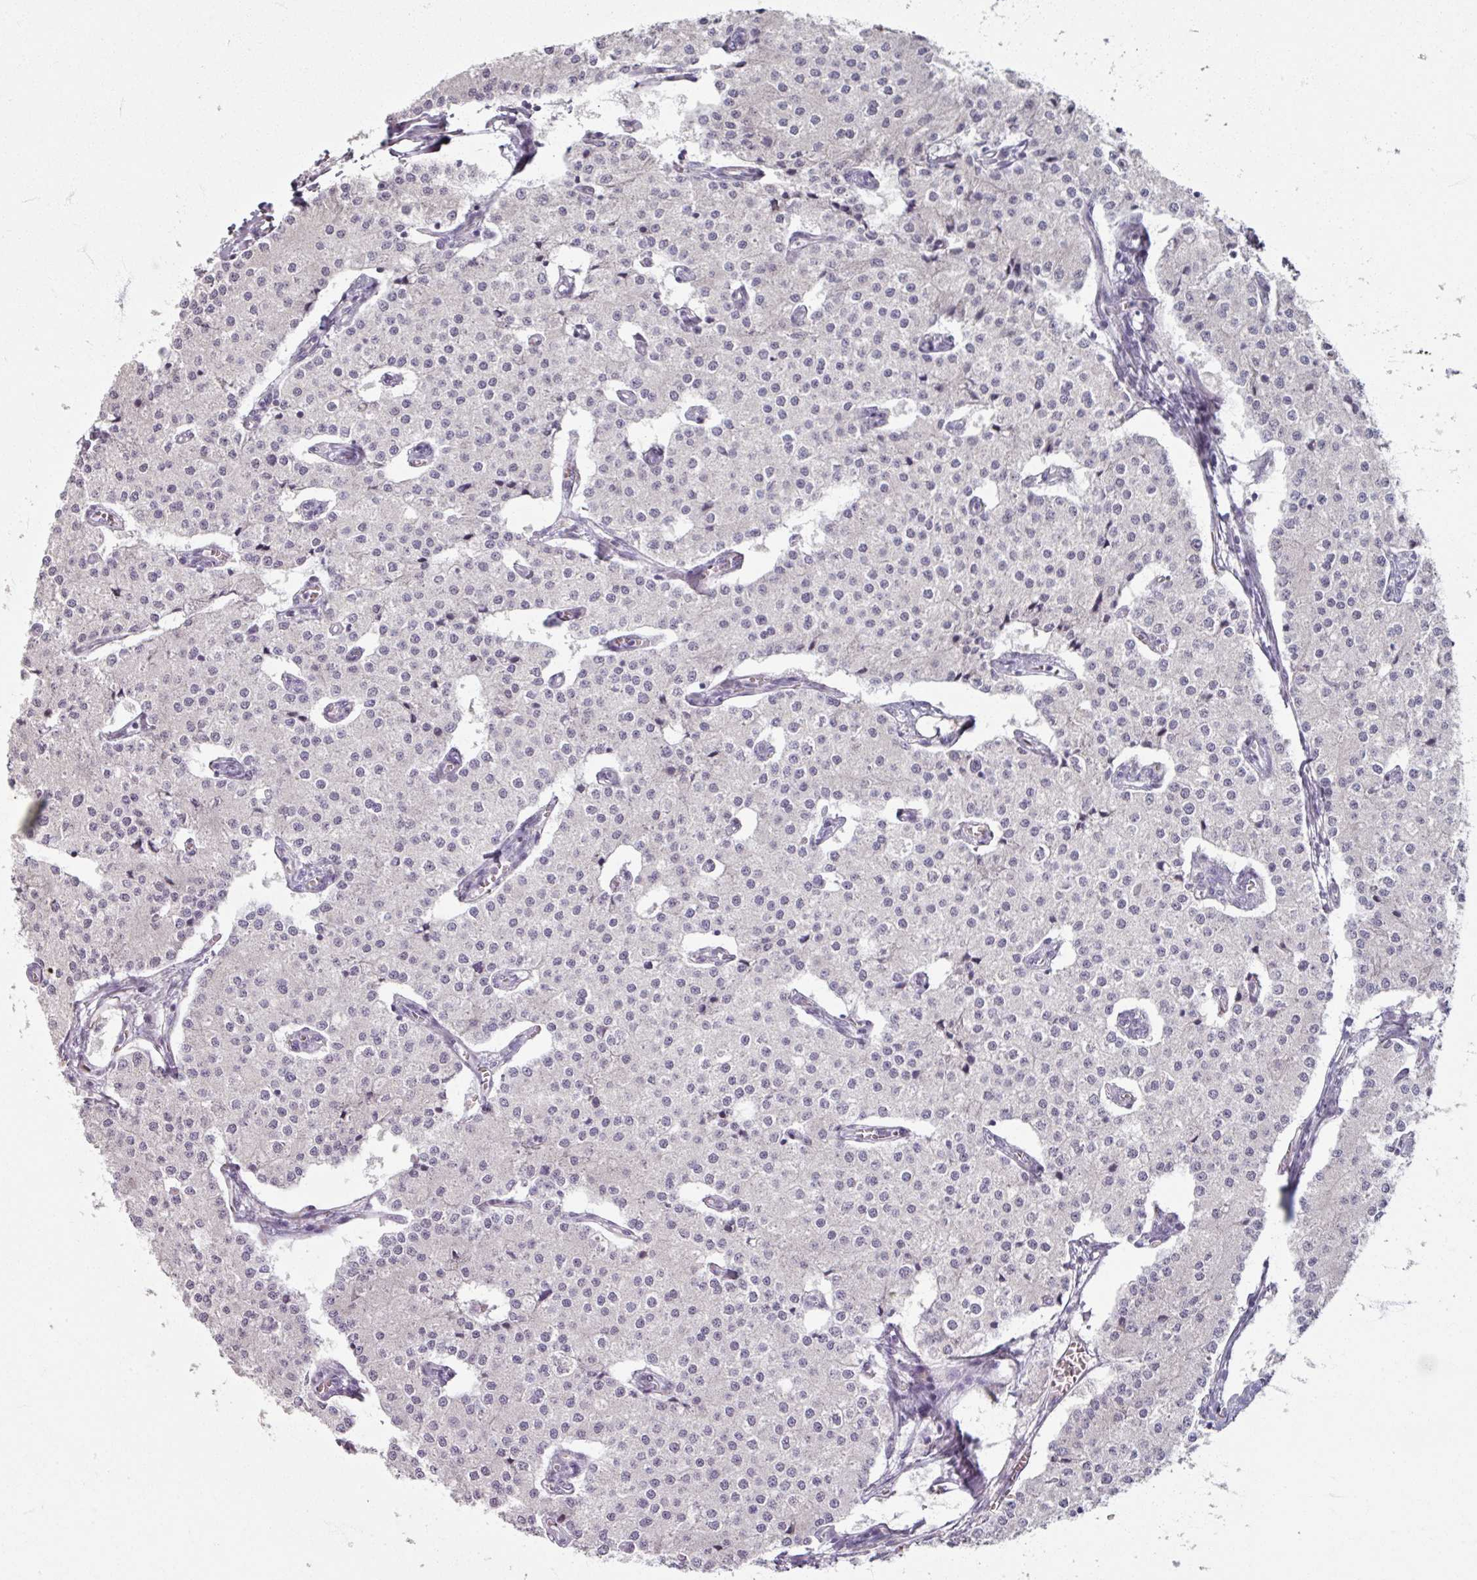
{"staining": {"intensity": "negative", "quantity": "none", "location": "none"}, "tissue": "carcinoid", "cell_type": "Tumor cells", "image_type": "cancer", "snomed": [{"axis": "morphology", "description": "Carcinoid, malignant, NOS"}, {"axis": "topography", "description": "Colon"}], "caption": "Tumor cells are negative for brown protein staining in carcinoid.", "gene": "SOX11", "patient": {"sex": "female", "age": 52}}